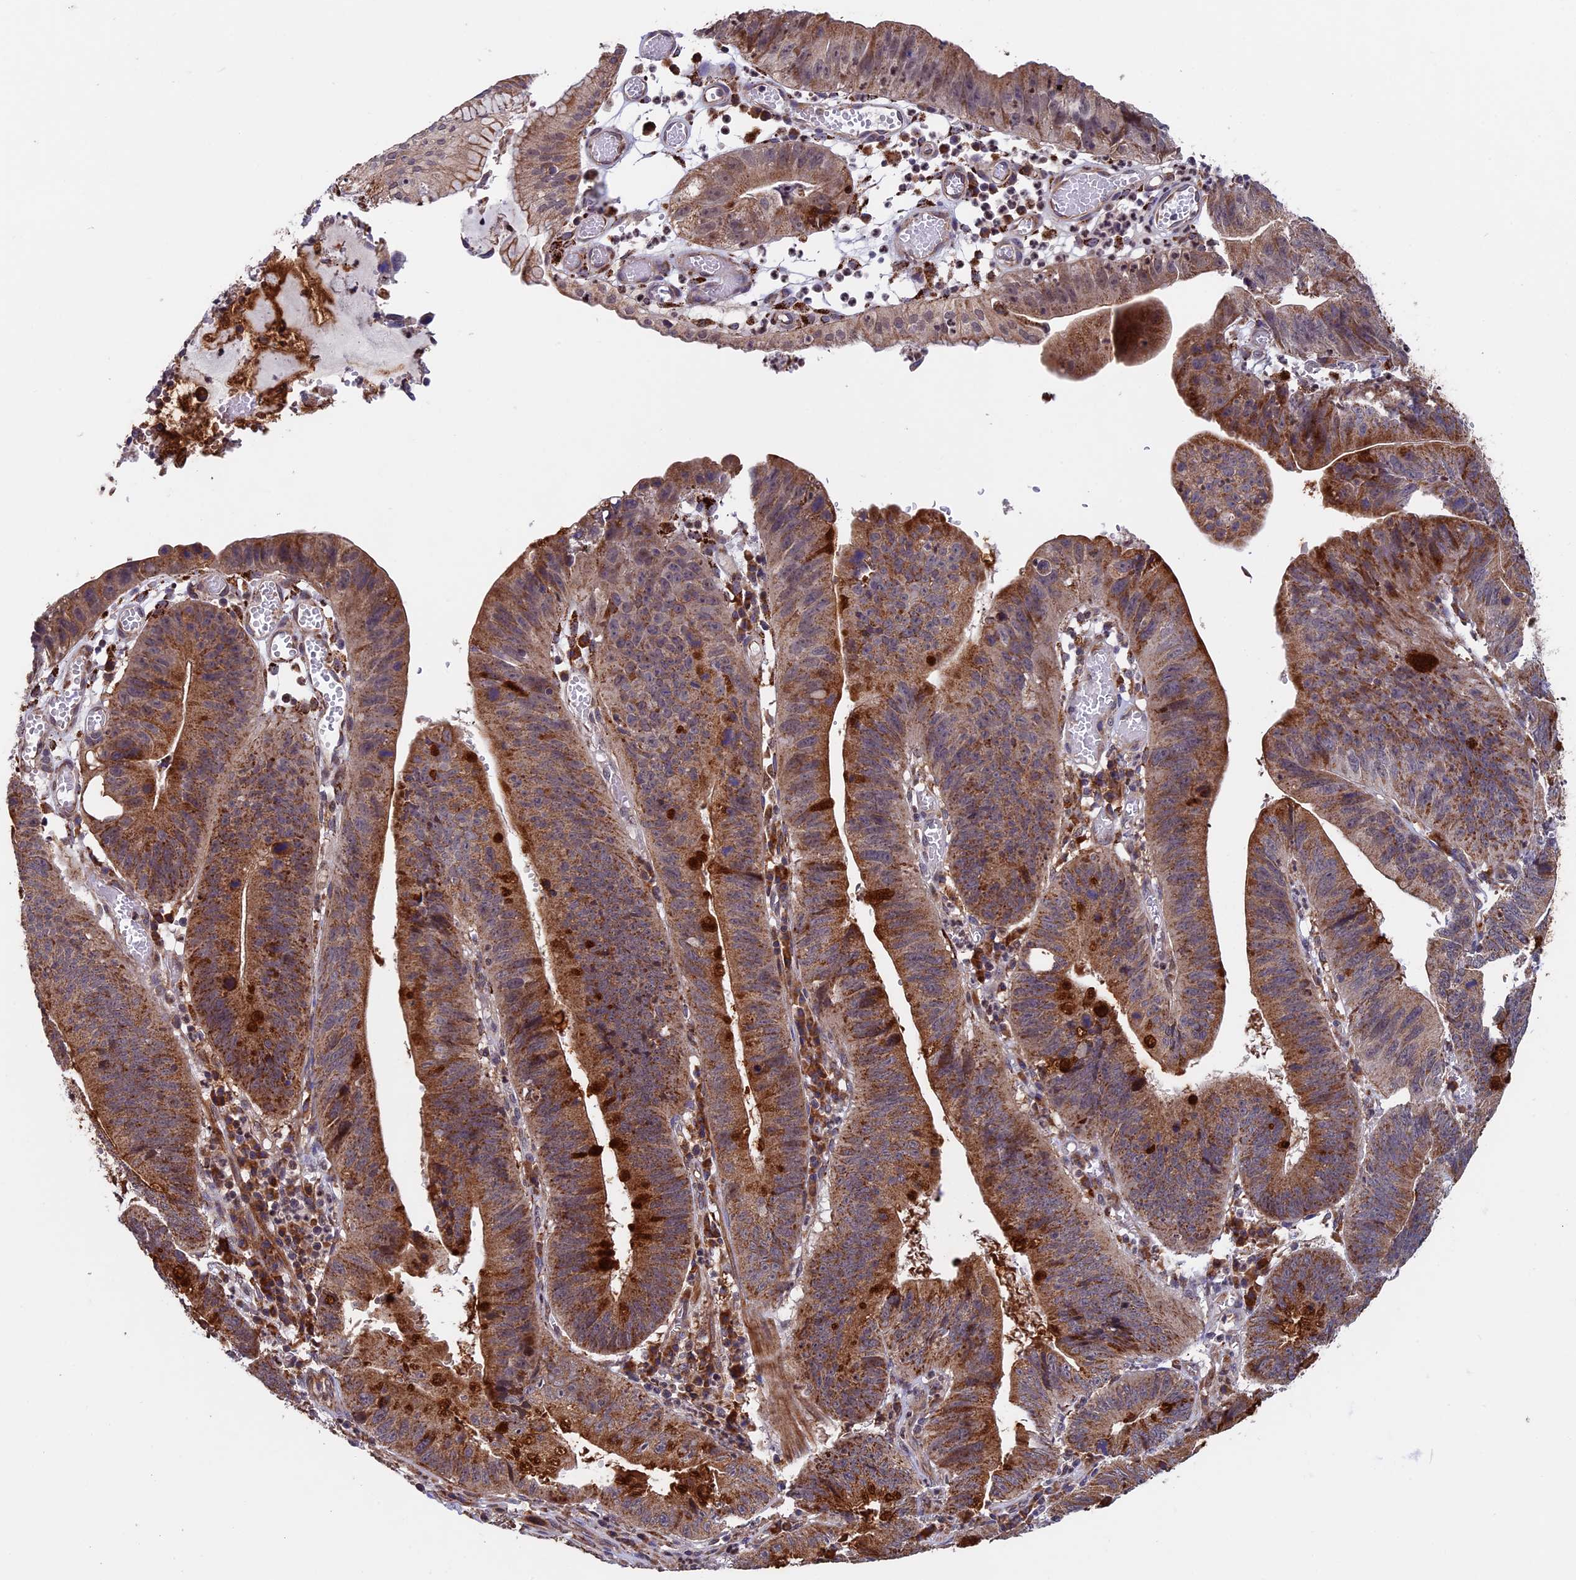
{"staining": {"intensity": "moderate", "quantity": ">75%", "location": "cytoplasmic/membranous"}, "tissue": "stomach cancer", "cell_type": "Tumor cells", "image_type": "cancer", "snomed": [{"axis": "morphology", "description": "Adenocarcinoma, NOS"}, {"axis": "topography", "description": "Stomach"}], "caption": "Protein positivity by IHC reveals moderate cytoplasmic/membranous staining in approximately >75% of tumor cells in adenocarcinoma (stomach).", "gene": "RNF17", "patient": {"sex": "male", "age": 59}}